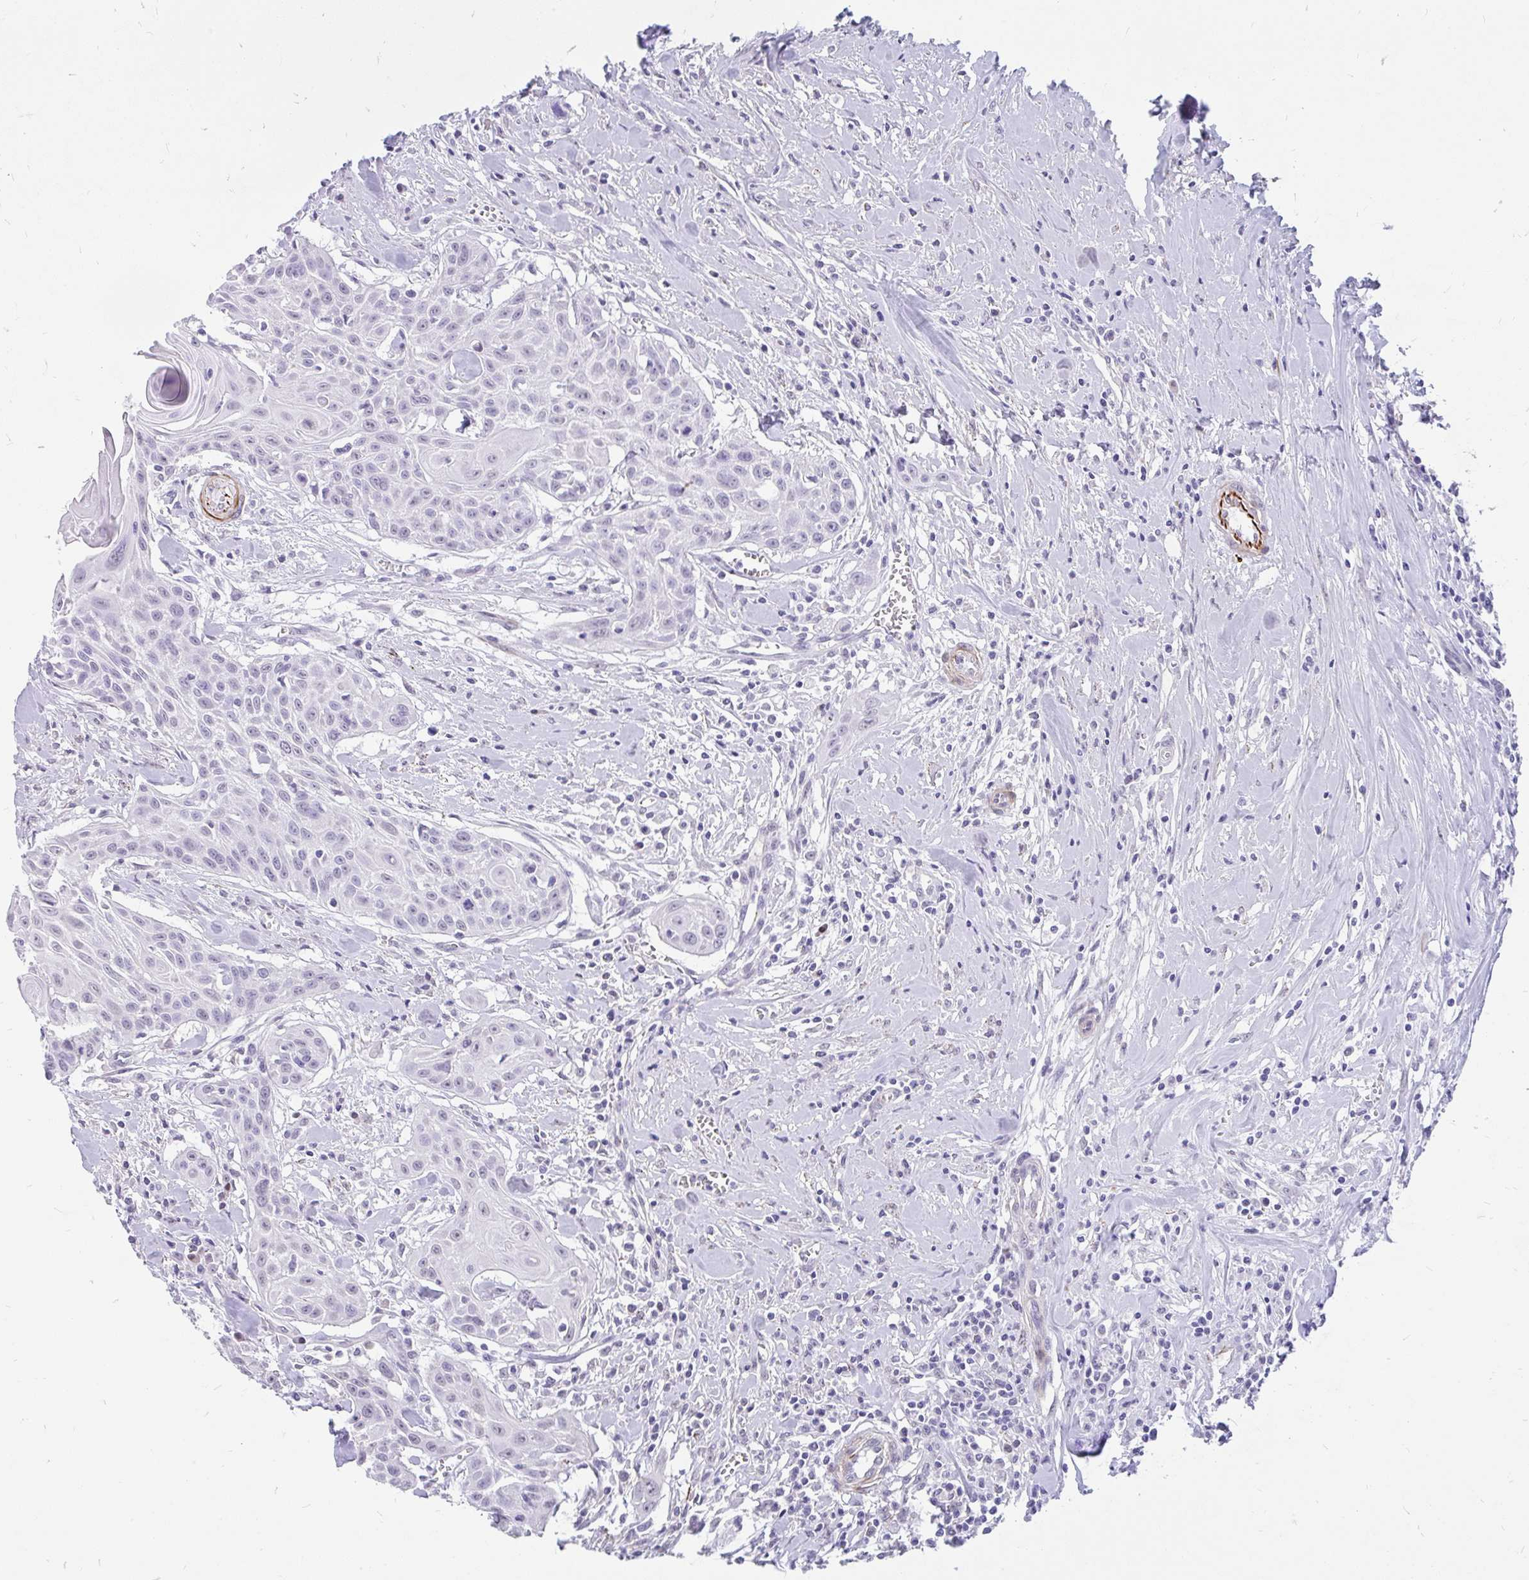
{"staining": {"intensity": "negative", "quantity": "none", "location": "none"}, "tissue": "head and neck cancer", "cell_type": "Tumor cells", "image_type": "cancer", "snomed": [{"axis": "morphology", "description": "Squamous cell carcinoma, NOS"}, {"axis": "topography", "description": "Lymph node"}, {"axis": "topography", "description": "Salivary gland"}, {"axis": "topography", "description": "Head-Neck"}], "caption": "IHC image of neoplastic tissue: squamous cell carcinoma (head and neck) stained with DAB (3,3'-diaminobenzidine) displays no significant protein expression in tumor cells.", "gene": "EML5", "patient": {"sex": "female", "age": 74}}